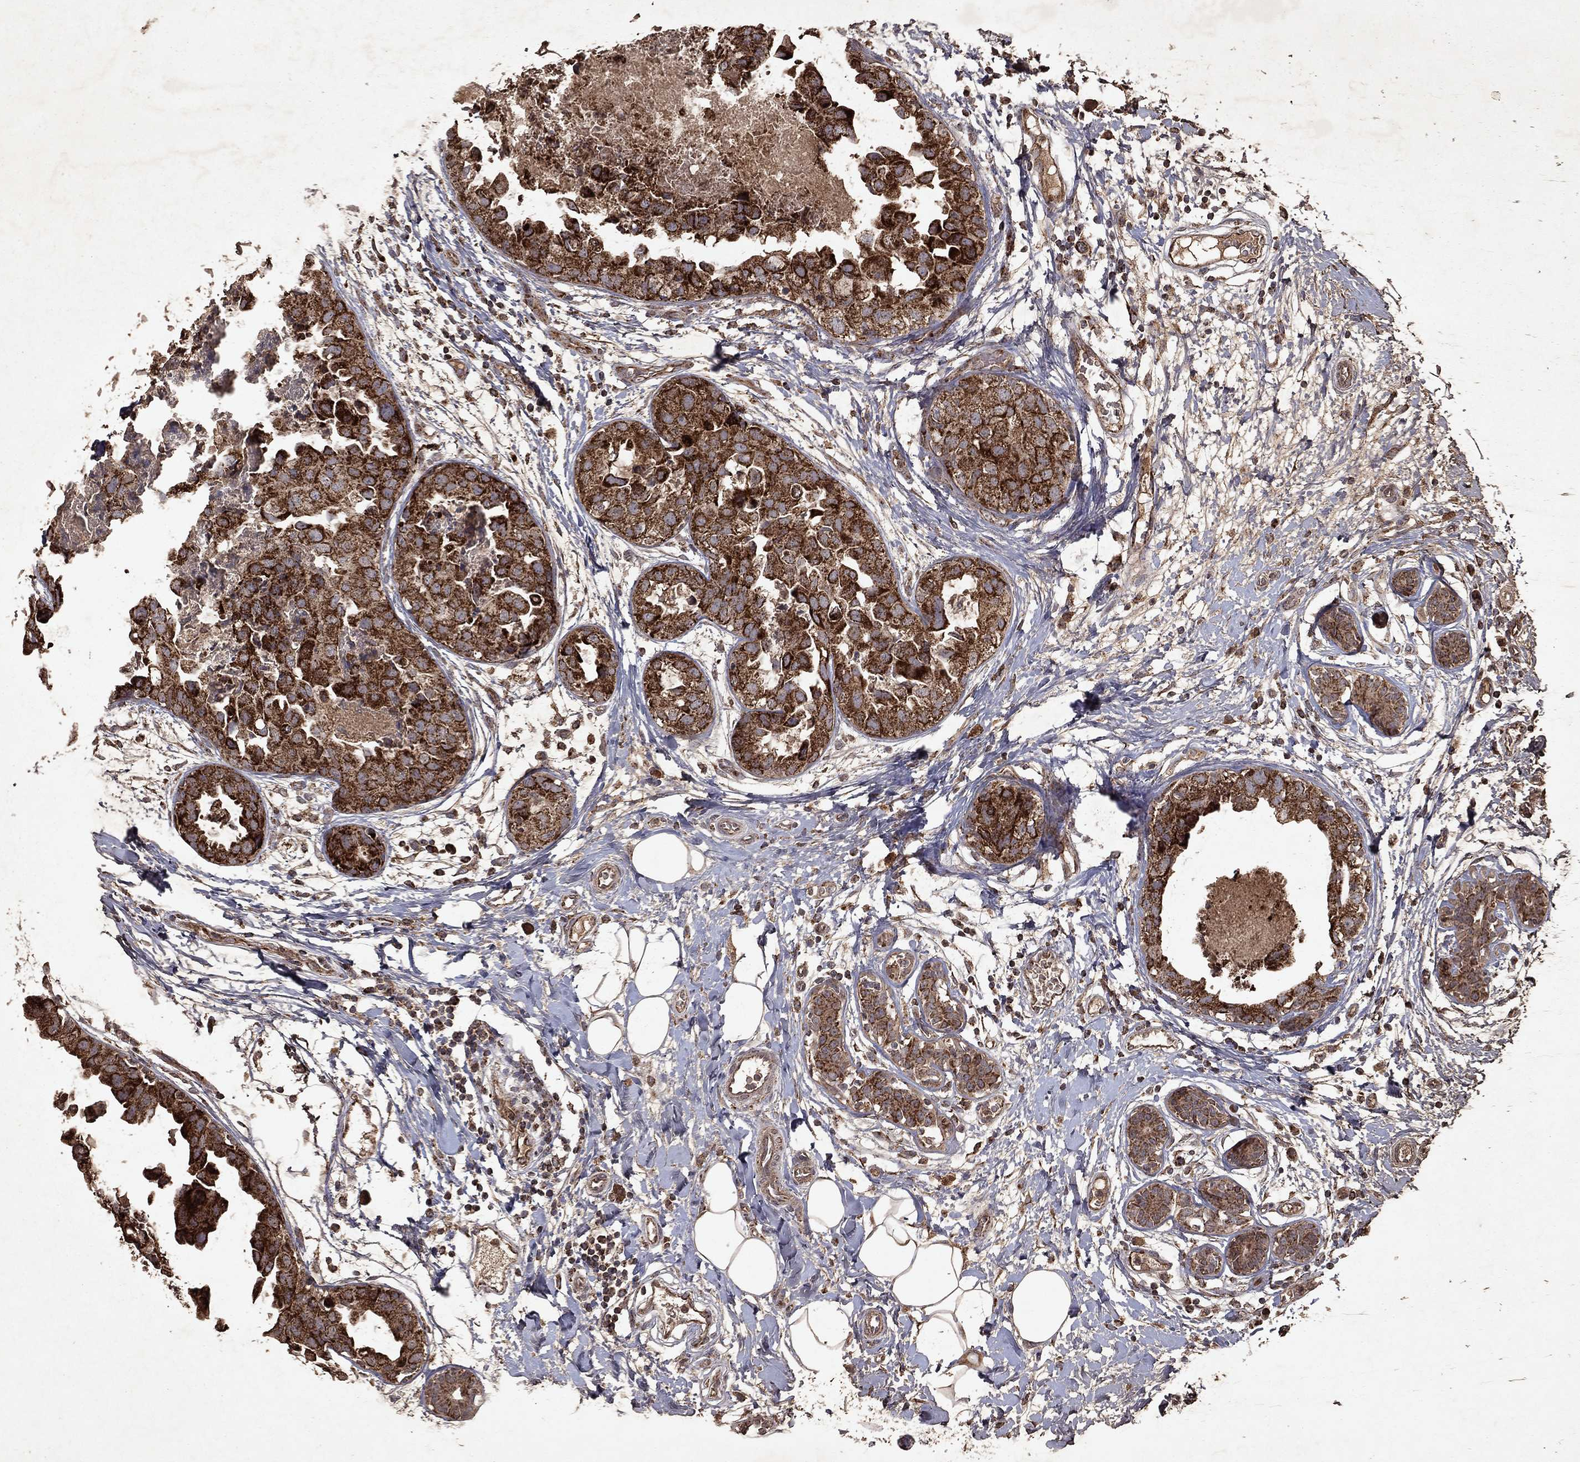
{"staining": {"intensity": "strong", "quantity": ">75%", "location": "cytoplasmic/membranous"}, "tissue": "breast cancer", "cell_type": "Tumor cells", "image_type": "cancer", "snomed": [{"axis": "morphology", "description": "Normal tissue, NOS"}, {"axis": "morphology", "description": "Duct carcinoma"}, {"axis": "topography", "description": "Breast"}], "caption": "Breast cancer (invasive ductal carcinoma) was stained to show a protein in brown. There is high levels of strong cytoplasmic/membranous expression in about >75% of tumor cells.", "gene": "PYROXD2", "patient": {"sex": "female", "age": 40}}